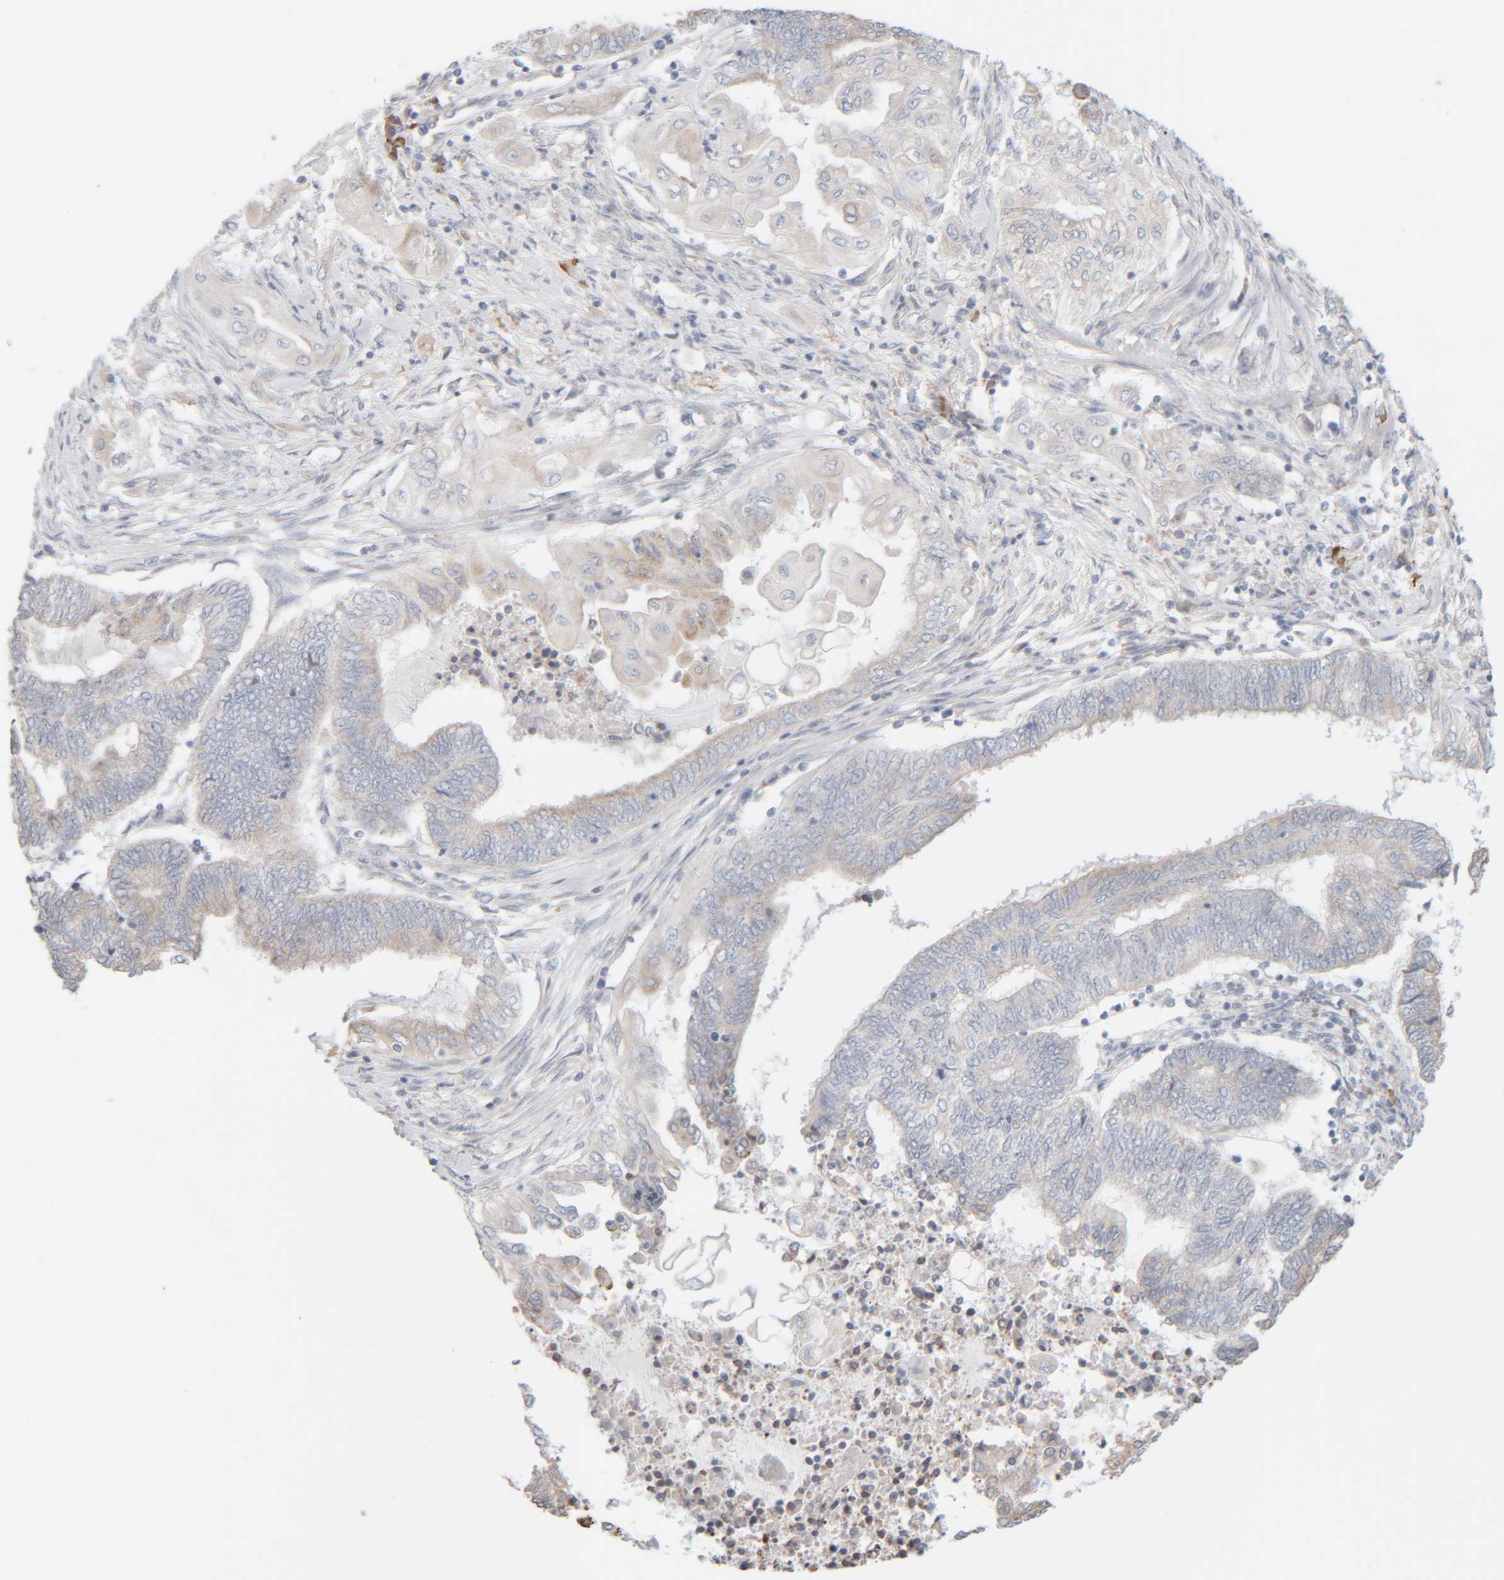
{"staining": {"intensity": "negative", "quantity": "none", "location": "none"}, "tissue": "endometrial cancer", "cell_type": "Tumor cells", "image_type": "cancer", "snomed": [{"axis": "morphology", "description": "Adenocarcinoma, NOS"}, {"axis": "topography", "description": "Uterus"}, {"axis": "topography", "description": "Endometrium"}], "caption": "There is no significant positivity in tumor cells of endometrial cancer.", "gene": "RIDA", "patient": {"sex": "female", "age": 70}}